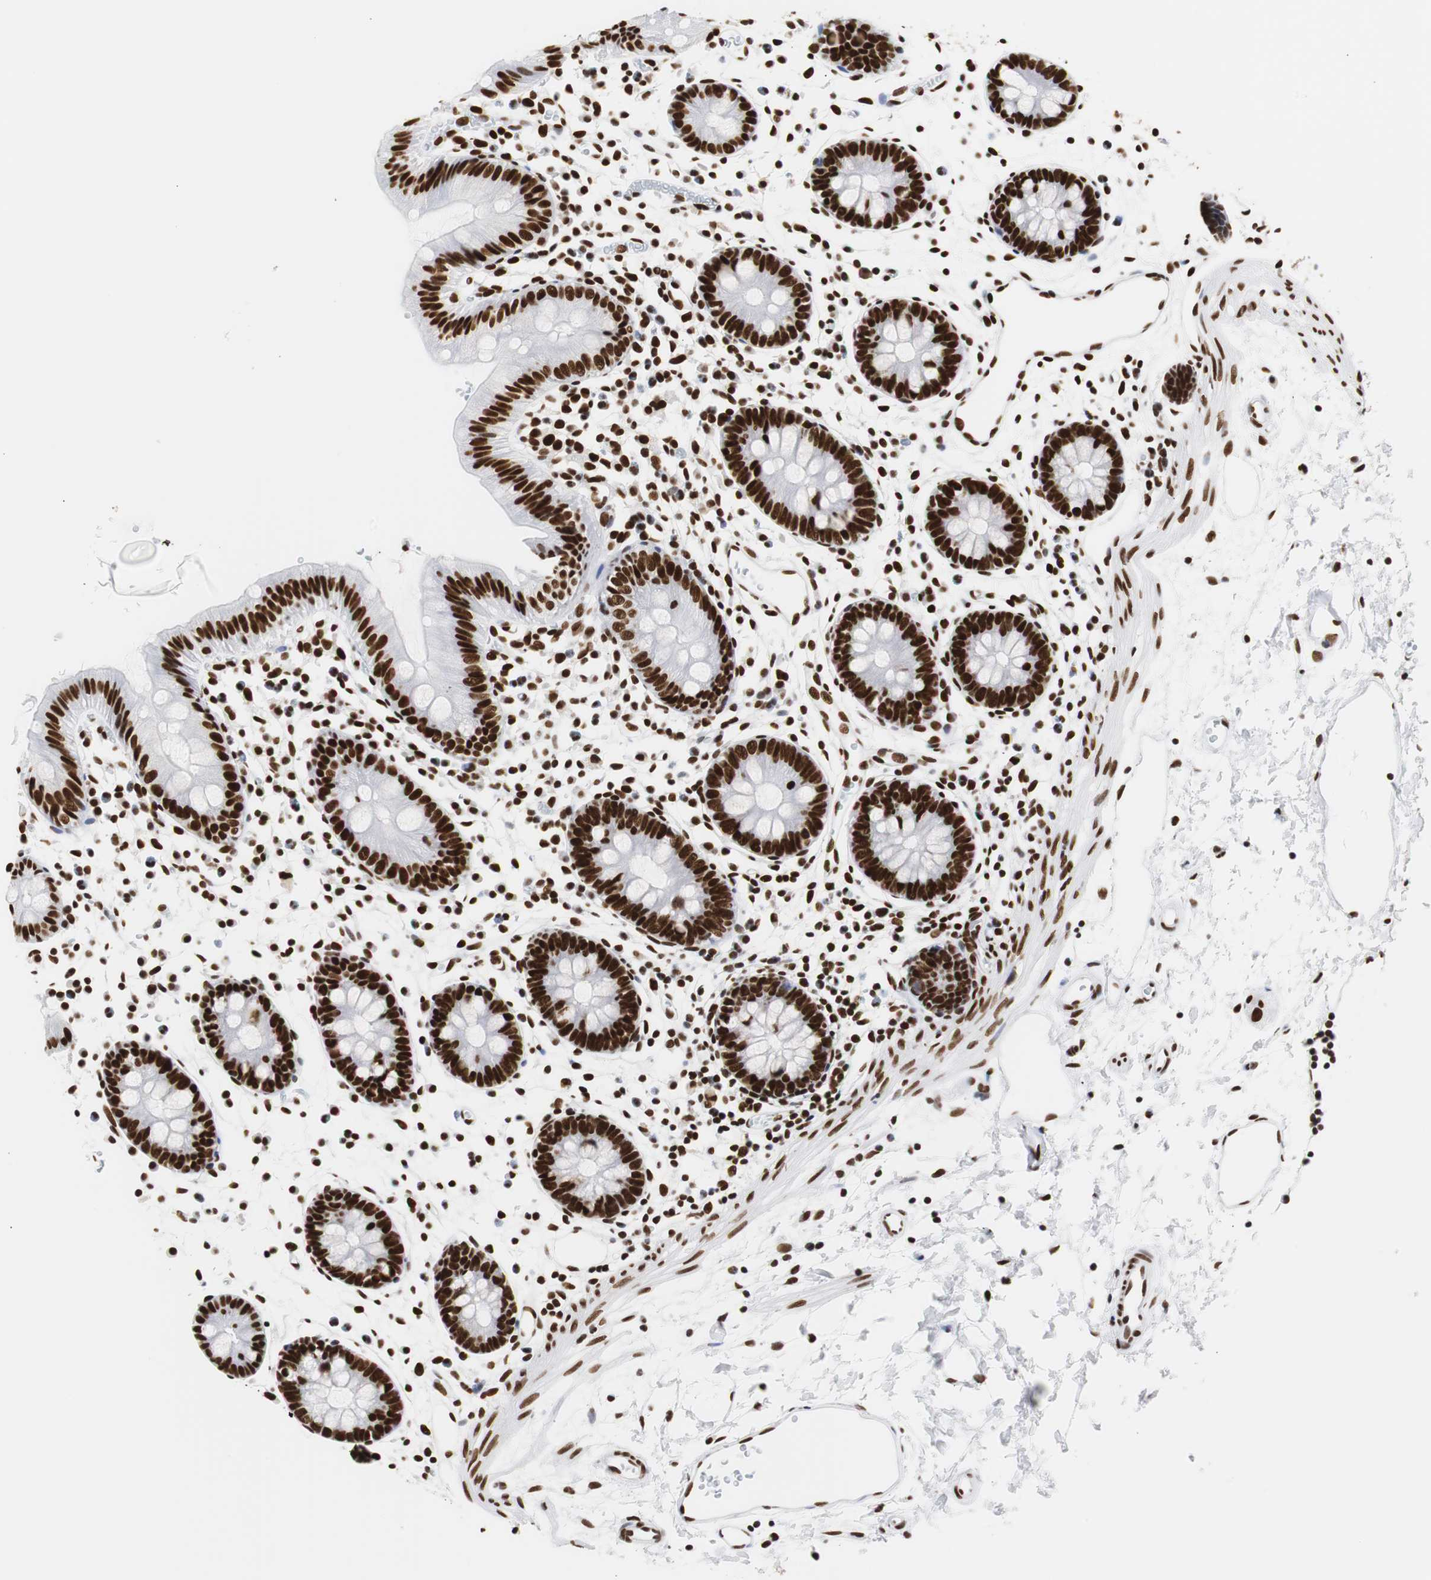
{"staining": {"intensity": "strong", "quantity": ">75%", "location": "nuclear"}, "tissue": "colon", "cell_type": "Endothelial cells", "image_type": "normal", "snomed": [{"axis": "morphology", "description": "Normal tissue, NOS"}, {"axis": "morphology", "description": "Adenocarcinoma, NOS"}, {"axis": "topography", "description": "Colon"}, {"axis": "topography", "description": "Peripheral nerve tissue"}], "caption": "Human colon stained with a protein marker displays strong staining in endothelial cells.", "gene": "HNRNPH2", "patient": {"sex": "male", "age": 14}}